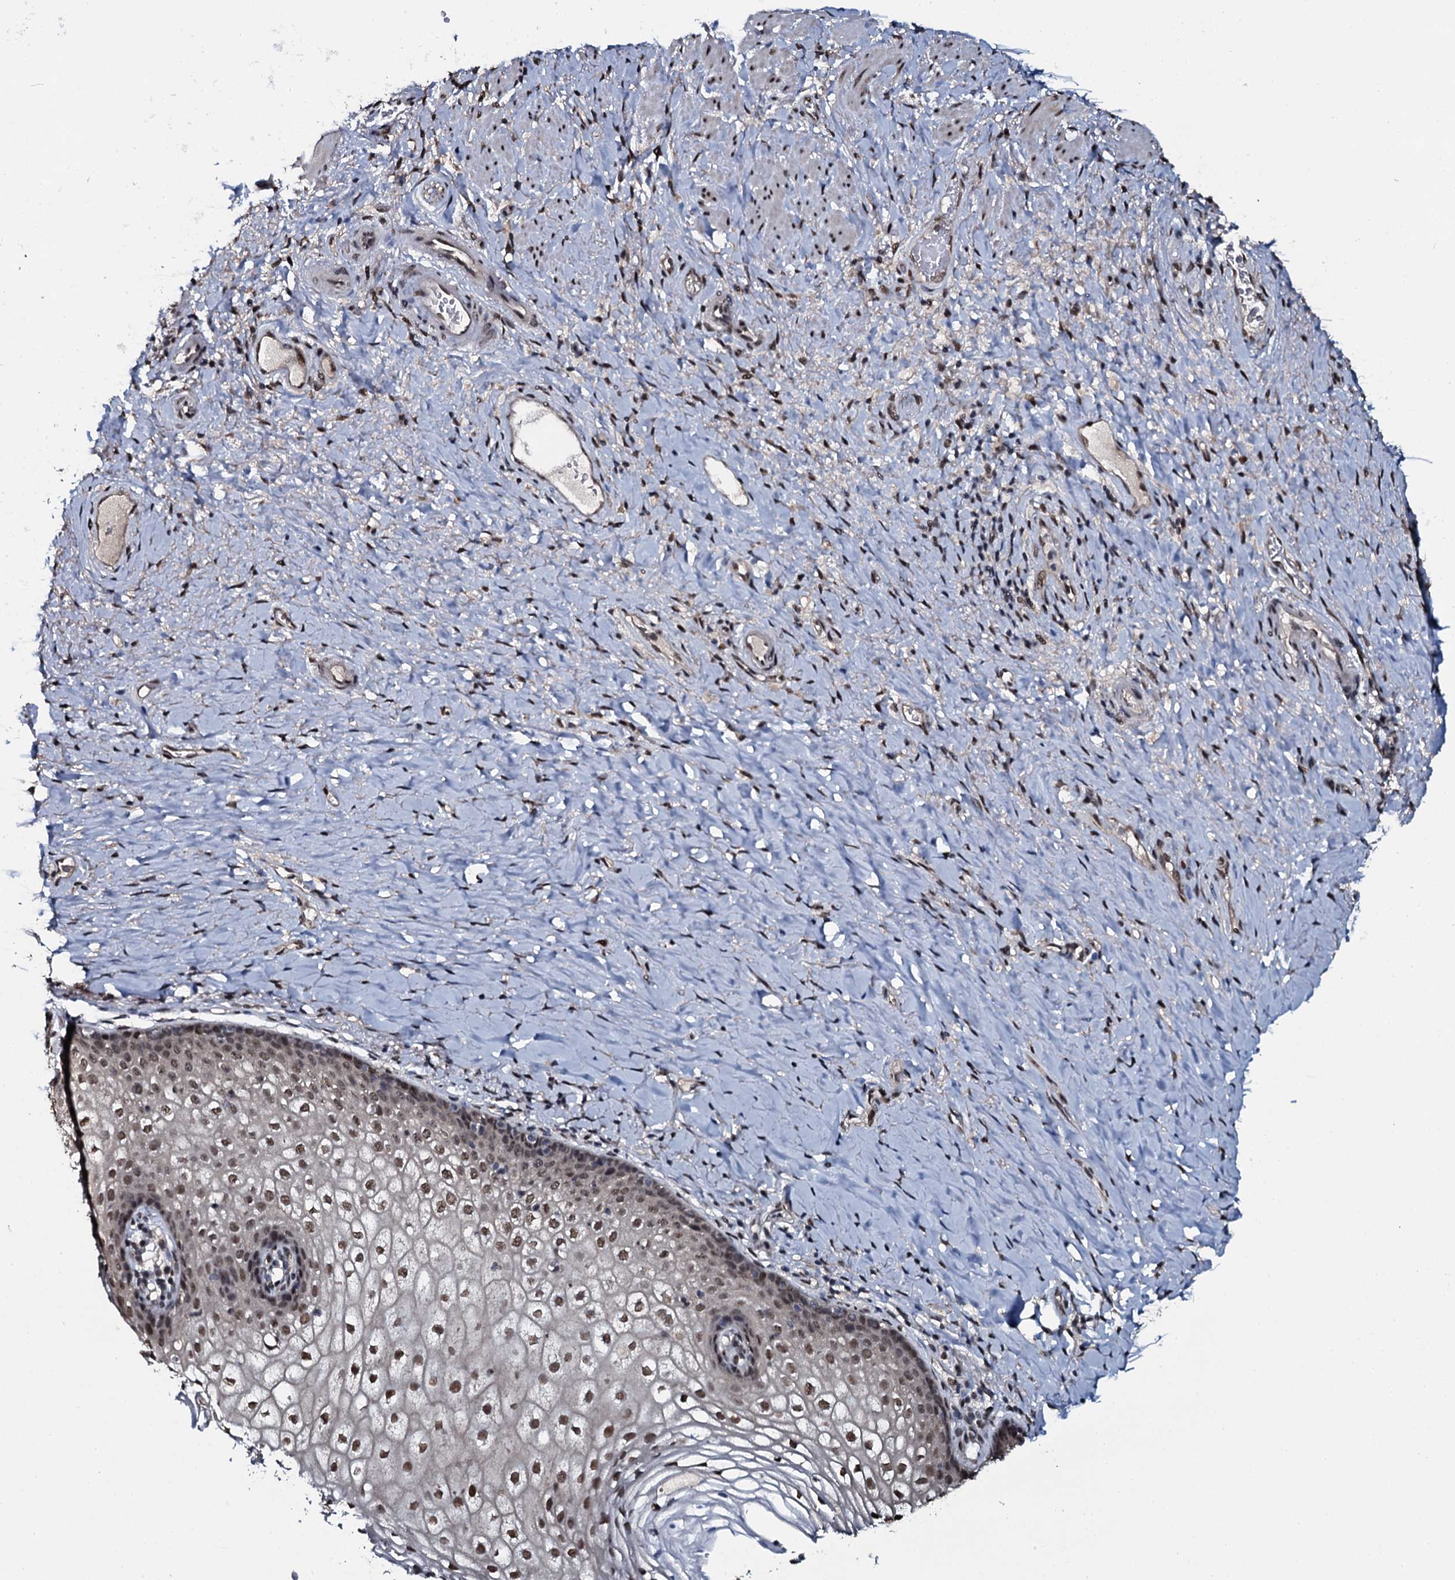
{"staining": {"intensity": "moderate", "quantity": "25%-75%", "location": "nuclear"}, "tissue": "vagina", "cell_type": "Squamous epithelial cells", "image_type": "normal", "snomed": [{"axis": "morphology", "description": "Normal tissue, NOS"}, {"axis": "topography", "description": "Vagina"}], "caption": "Vagina stained with a brown dye displays moderate nuclear positive expression in approximately 25%-75% of squamous epithelial cells.", "gene": "SH2D4B", "patient": {"sex": "female", "age": 60}}